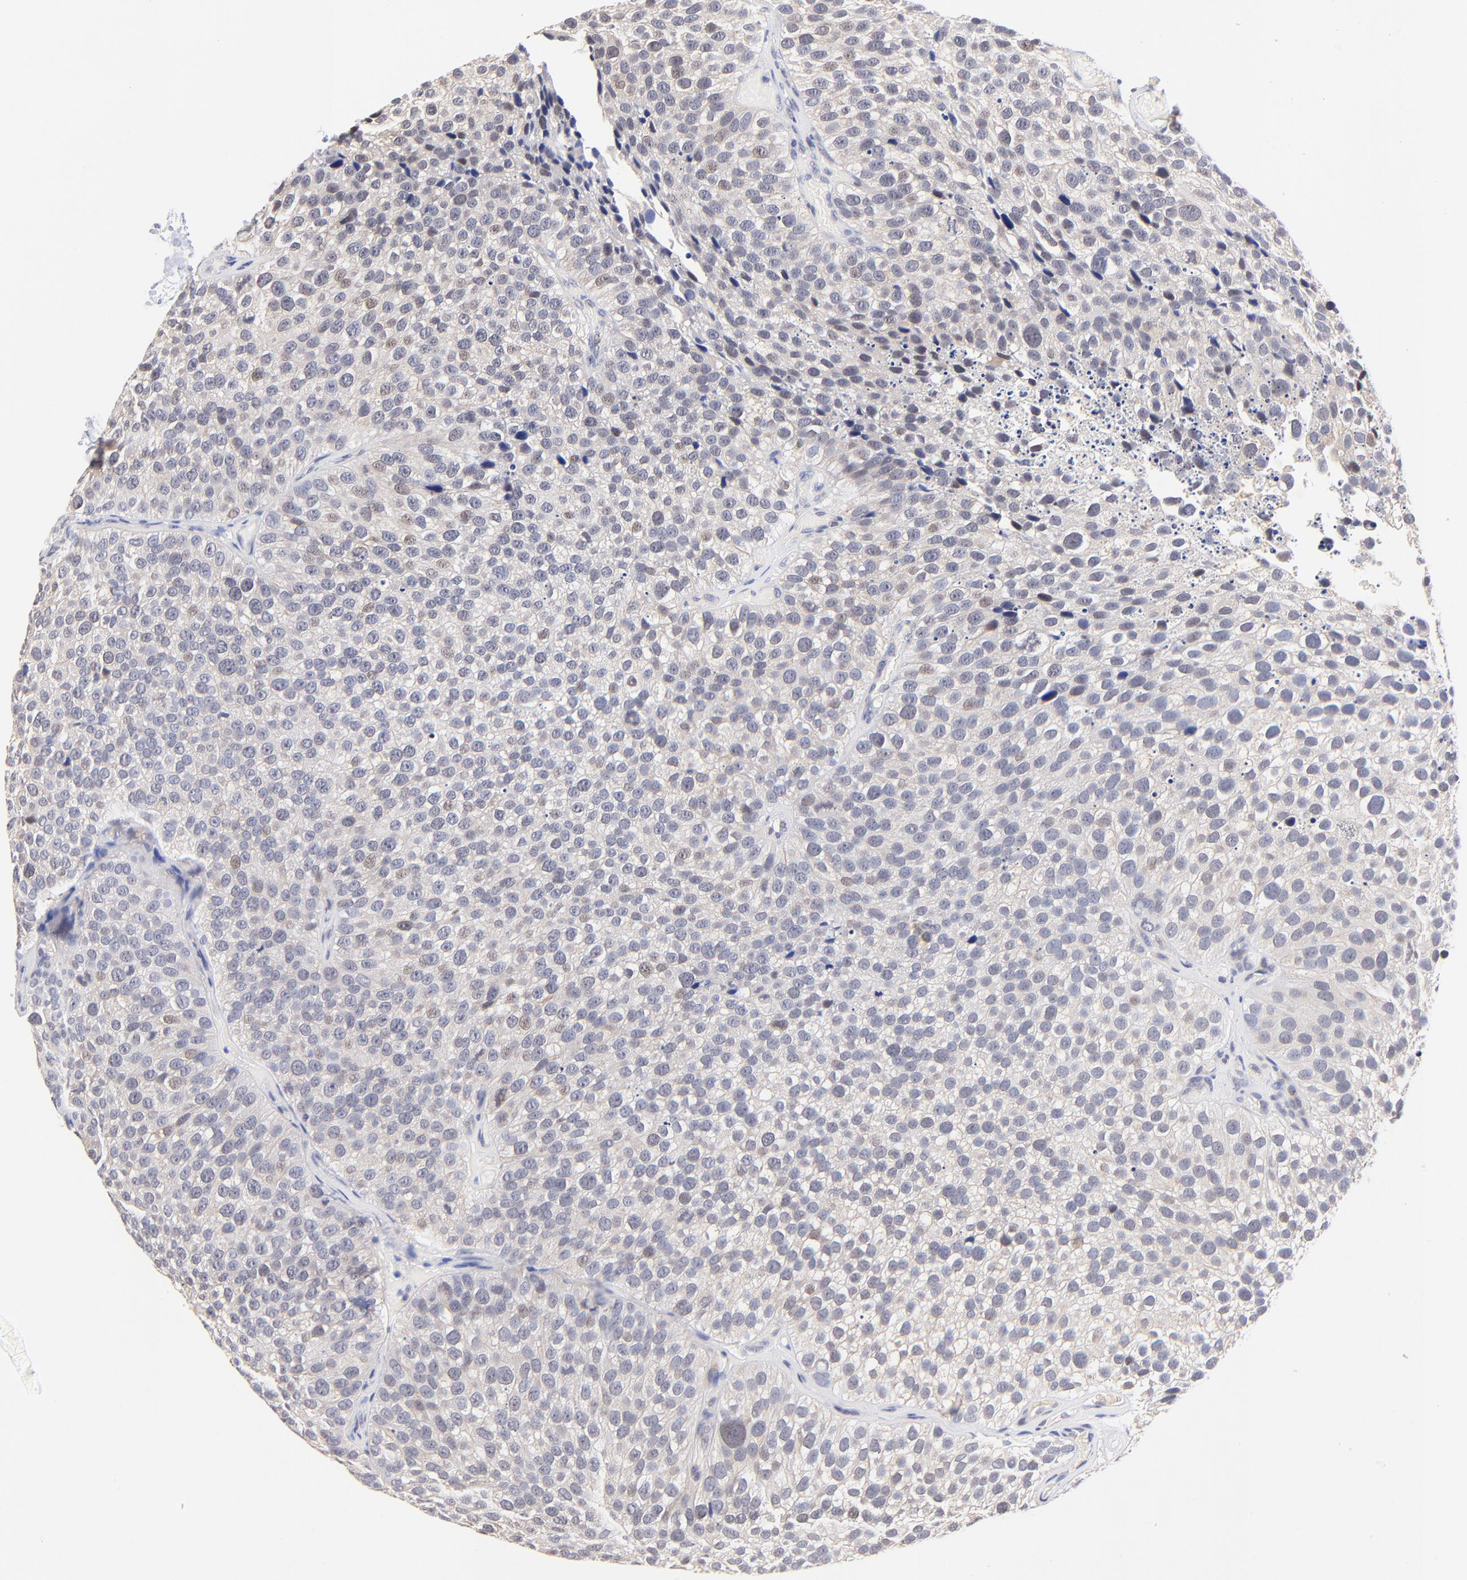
{"staining": {"intensity": "weak", "quantity": "<25%", "location": "nuclear"}, "tissue": "urothelial cancer", "cell_type": "Tumor cells", "image_type": "cancer", "snomed": [{"axis": "morphology", "description": "Urothelial carcinoma, High grade"}, {"axis": "topography", "description": "Urinary bladder"}], "caption": "Urothelial cancer was stained to show a protein in brown. There is no significant staining in tumor cells. (Stains: DAB (3,3'-diaminobenzidine) immunohistochemistry with hematoxylin counter stain, Microscopy: brightfield microscopy at high magnification).", "gene": "ZNF155", "patient": {"sex": "male", "age": 72}}